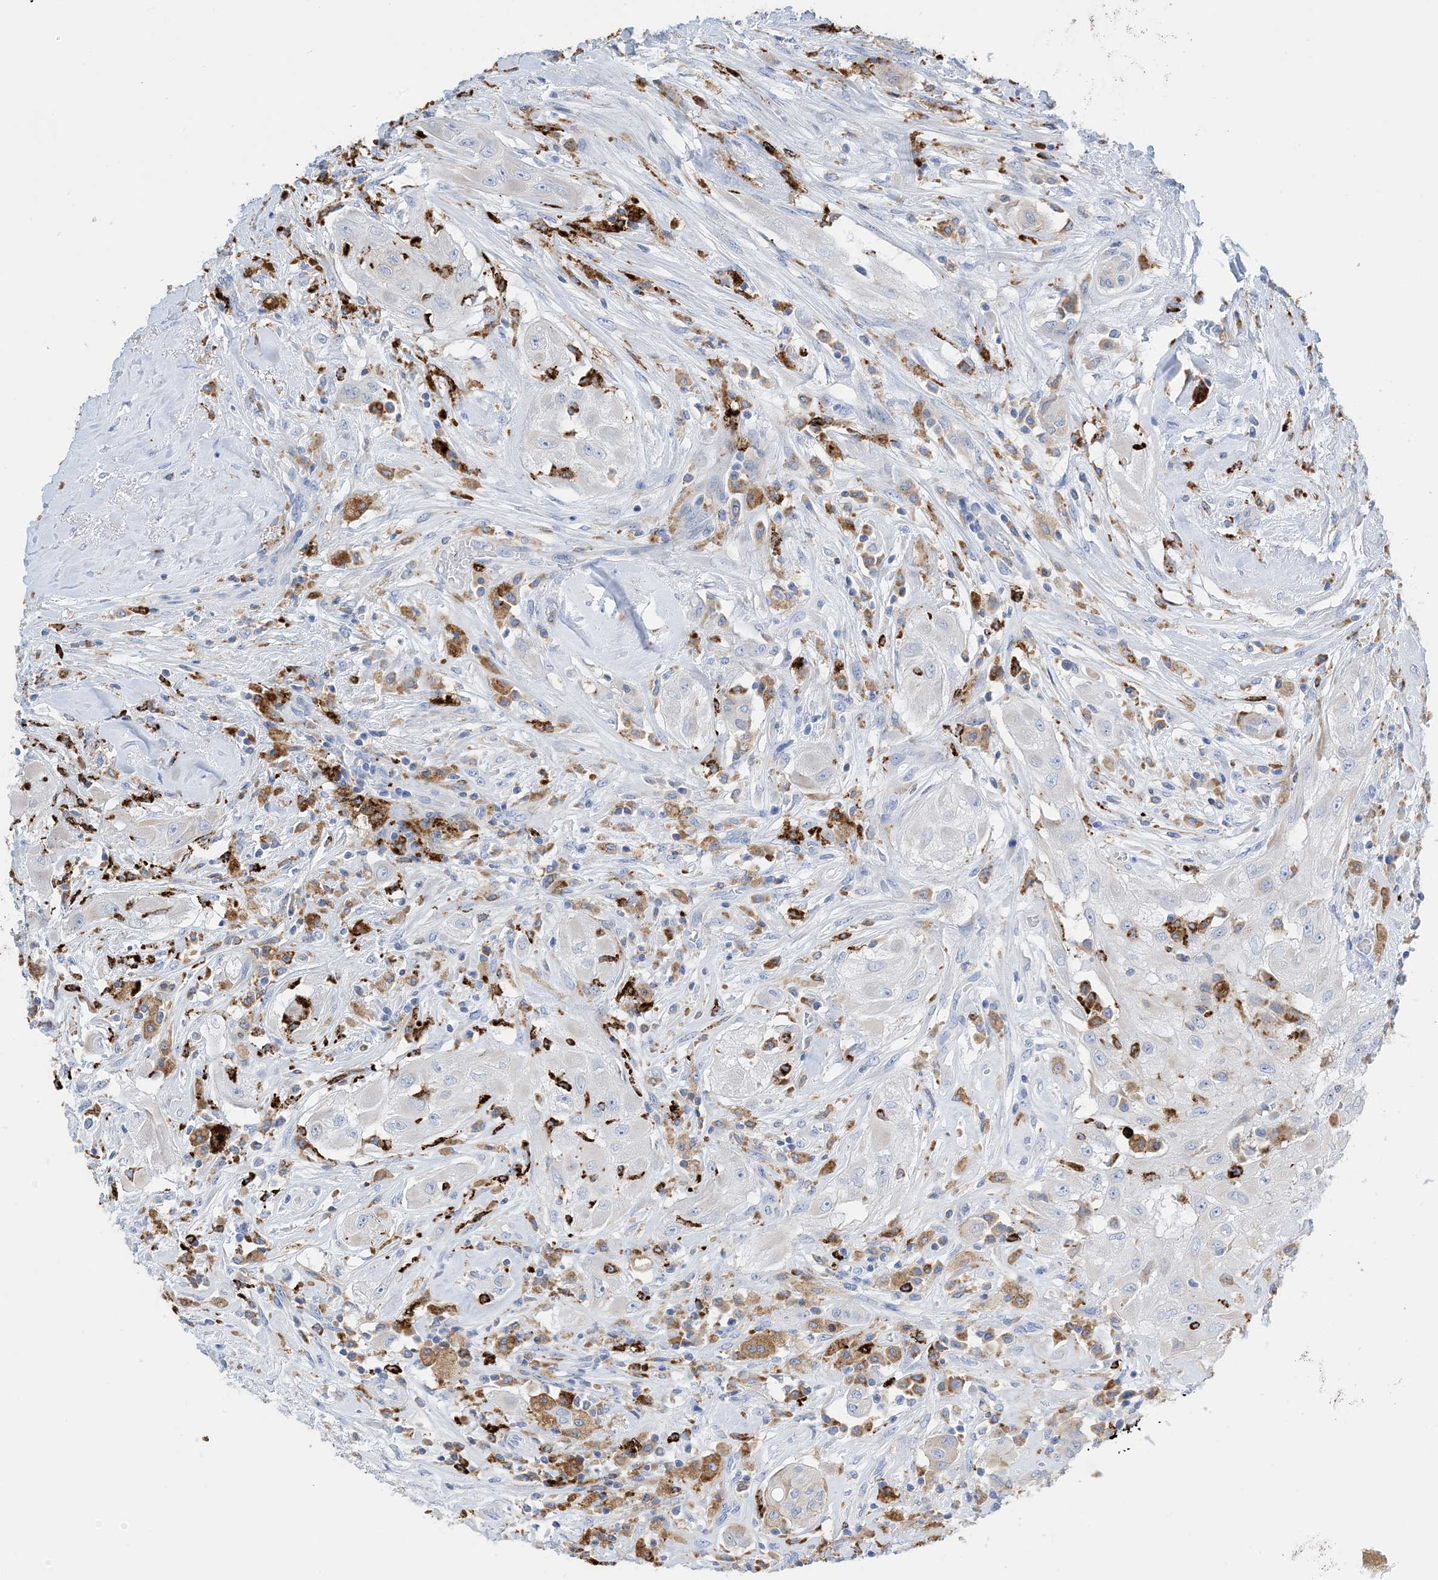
{"staining": {"intensity": "weak", "quantity": "<25%", "location": "cytoplasmic/membranous"}, "tissue": "thyroid cancer", "cell_type": "Tumor cells", "image_type": "cancer", "snomed": [{"axis": "morphology", "description": "Papillary adenocarcinoma, NOS"}, {"axis": "topography", "description": "Thyroid gland"}], "caption": "A histopathology image of human papillary adenocarcinoma (thyroid) is negative for staining in tumor cells.", "gene": "DPH3", "patient": {"sex": "female", "age": 59}}